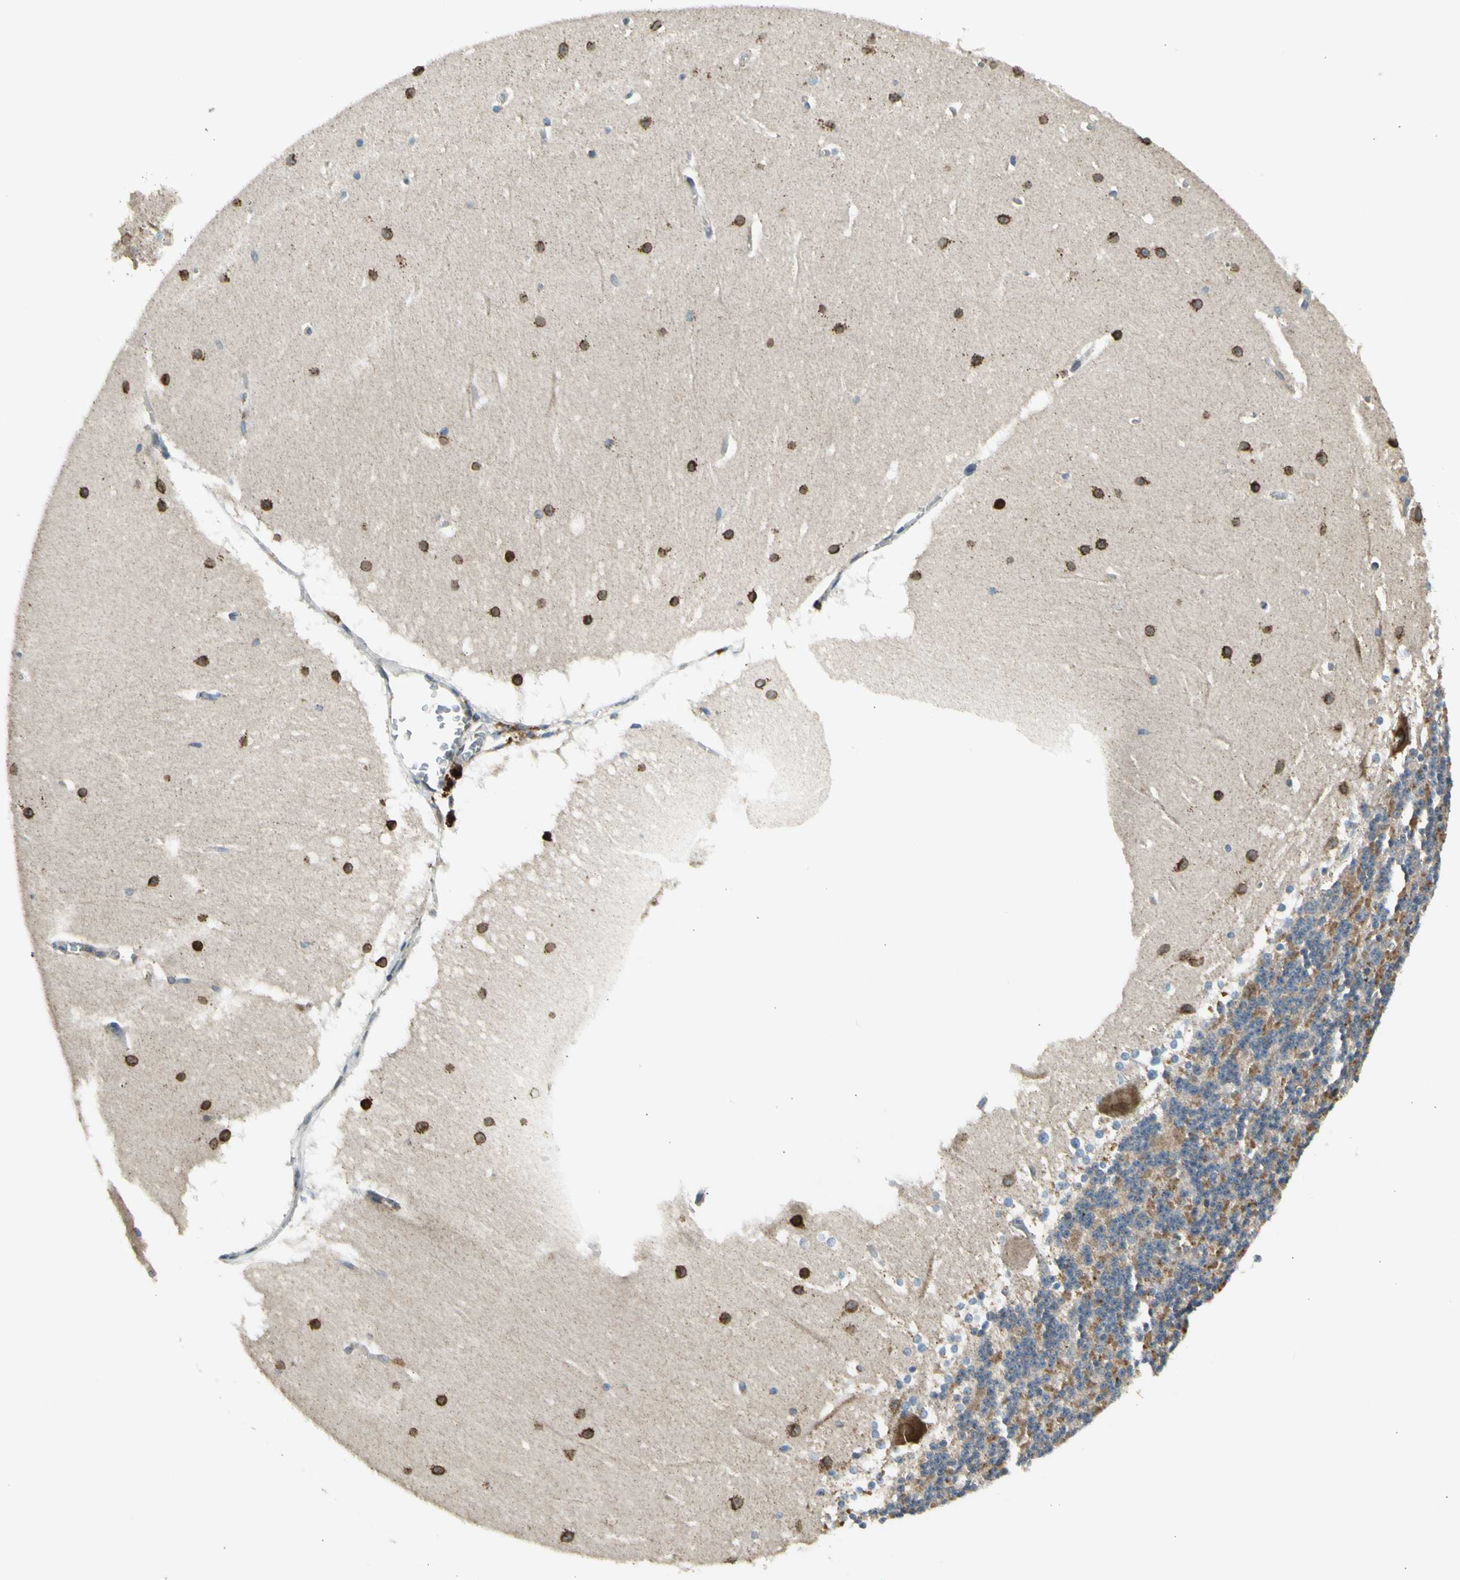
{"staining": {"intensity": "weak", "quantity": "<25%", "location": "cytoplasmic/membranous"}, "tissue": "cerebellum", "cell_type": "Cells in granular layer", "image_type": "normal", "snomed": [{"axis": "morphology", "description": "Normal tissue, NOS"}, {"axis": "topography", "description": "Cerebellum"}], "caption": "Immunohistochemistry photomicrograph of normal cerebellum: human cerebellum stained with DAB (3,3'-diaminobenzidine) displays no significant protein expression in cells in granular layer.", "gene": "NPHP3", "patient": {"sex": "female", "age": 19}}